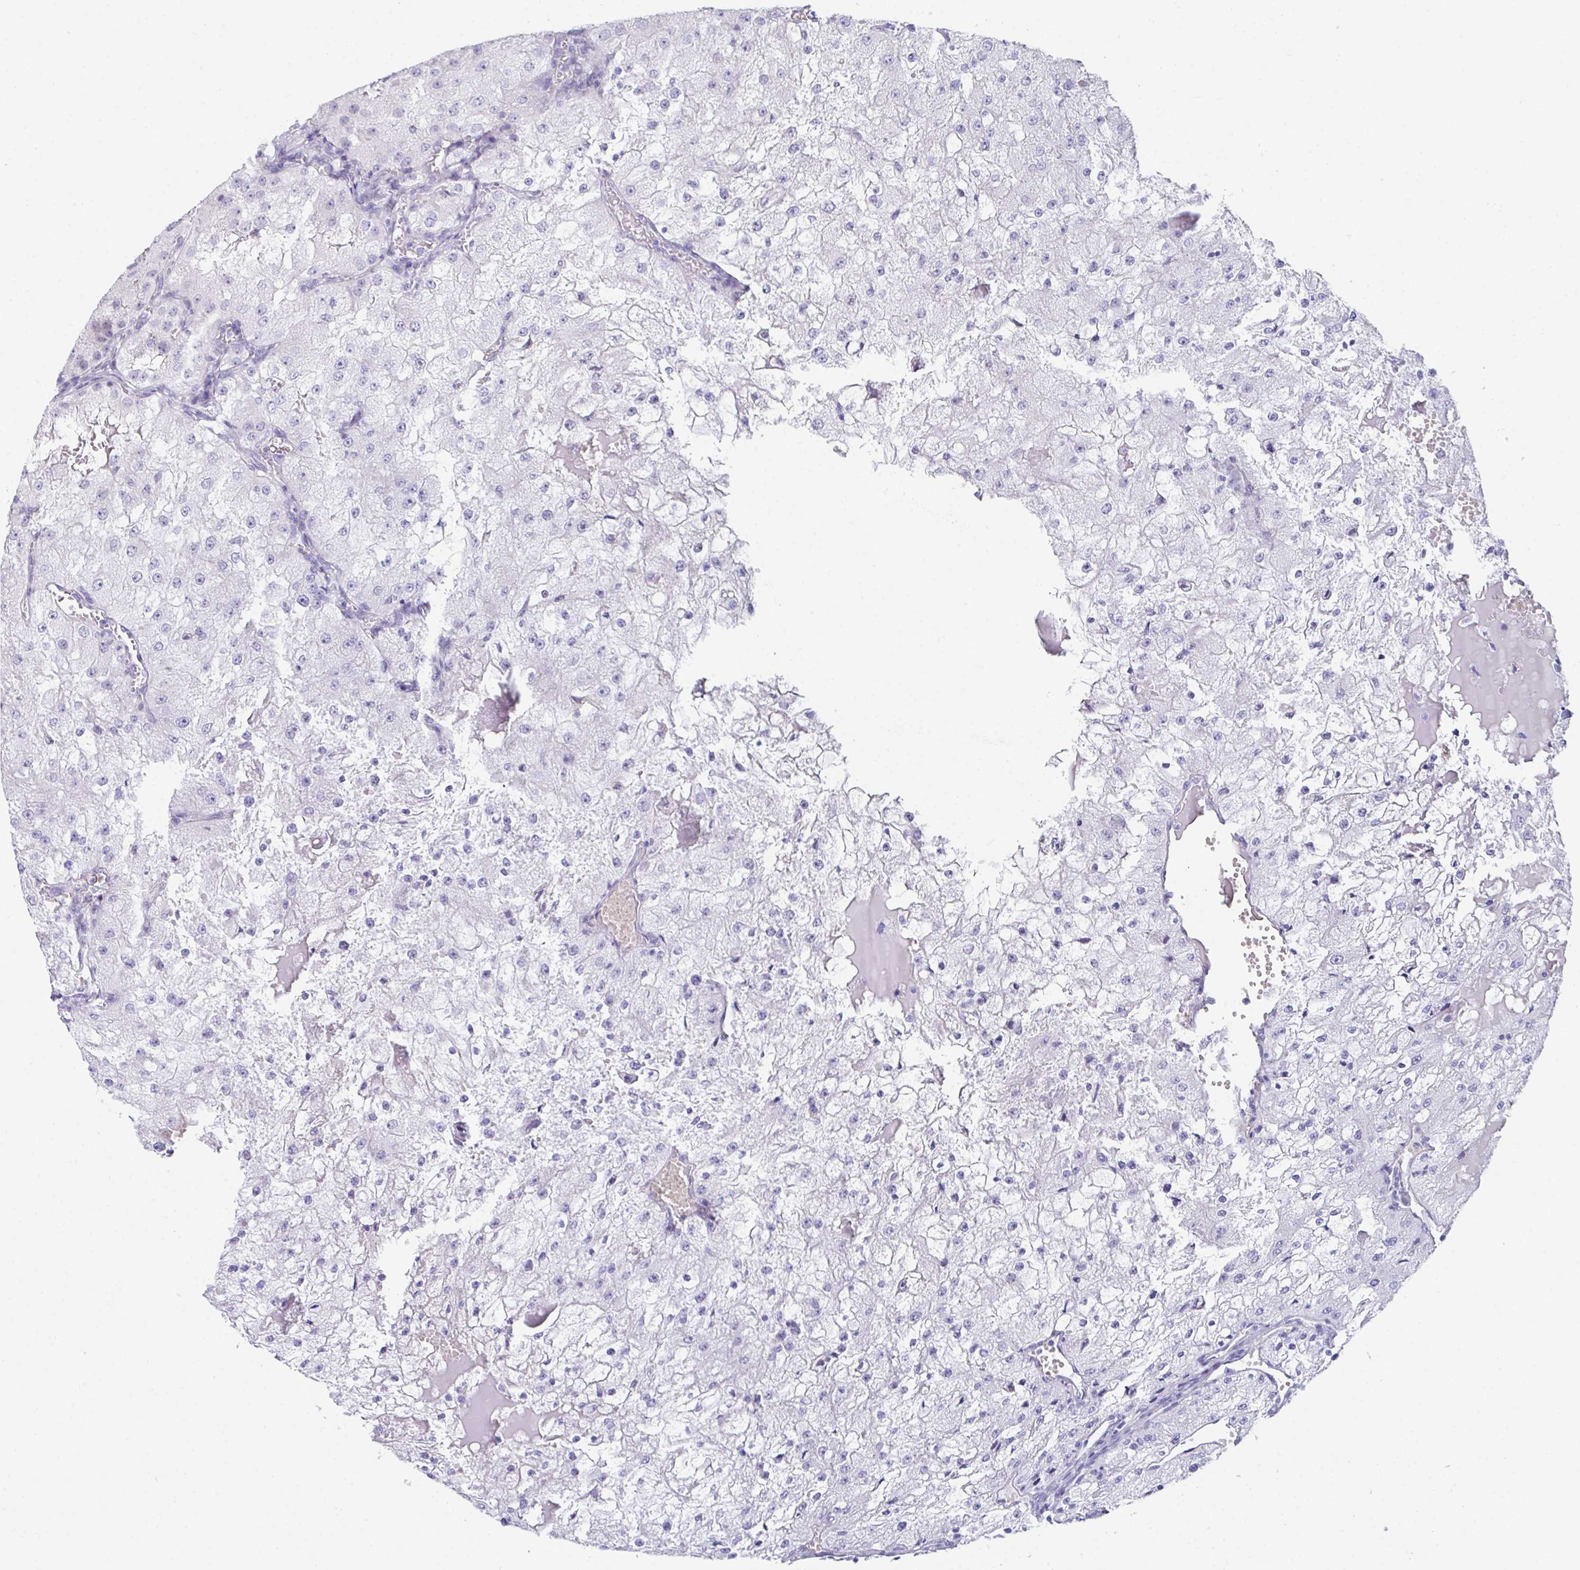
{"staining": {"intensity": "negative", "quantity": "none", "location": "none"}, "tissue": "renal cancer", "cell_type": "Tumor cells", "image_type": "cancer", "snomed": [{"axis": "morphology", "description": "Adenocarcinoma, NOS"}, {"axis": "topography", "description": "Kidney"}], "caption": "Tumor cells are negative for brown protein staining in renal adenocarcinoma. (Stains: DAB (3,3'-diaminobenzidine) immunohistochemistry with hematoxylin counter stain, Microscopy: brightfield microscopy at high magnification).", "gene": "KMT2E", "patient": {"sex": "female", "age": 74}}